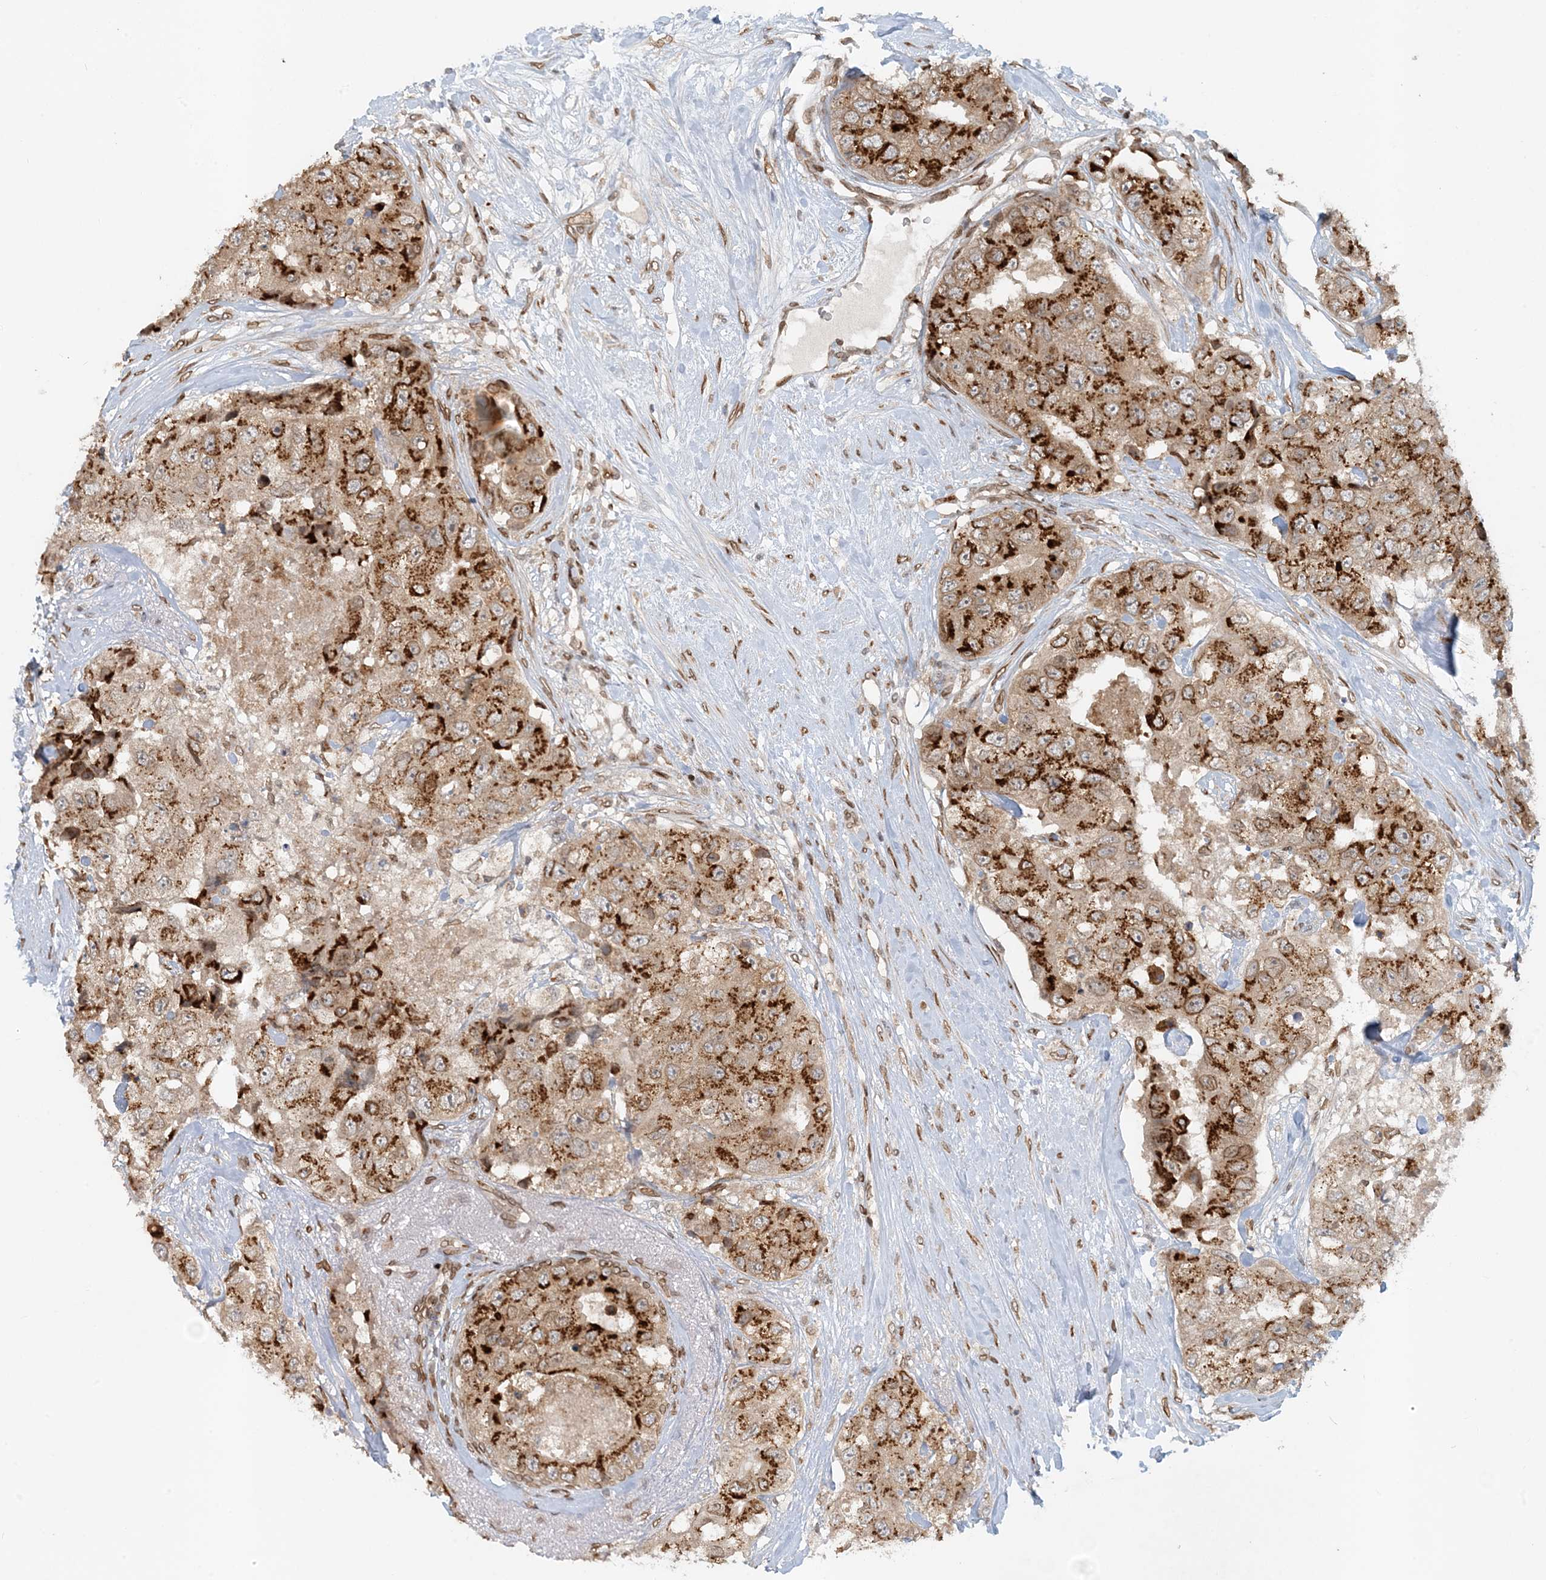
{"staining": {"intensity": "strong", "quantity": ">75%", "location": "cytoplasmic/membranous"}, "tissue": "breast cancer", "cell_type": "Tumor cells", "image_type": "cancer", "snomed": [{"axis": "morphology", "description": "Duct carcinoma"}, {"axis": "topography", "description": "Breast"}], "caption": "Immunohistochemistry (IHC) (DAB) staining of human breast cancer (intraductal carcinoma) reveals strong cytoplasmic/membranous protein positivity in about >75% of tumor cells. (Stains: DAB in brown, nuclei in blue, Microscopy: brightfield microscopy at high magnification).", "gene": "SLC35A2", "patient": {"sex": "female", "age": 62}}